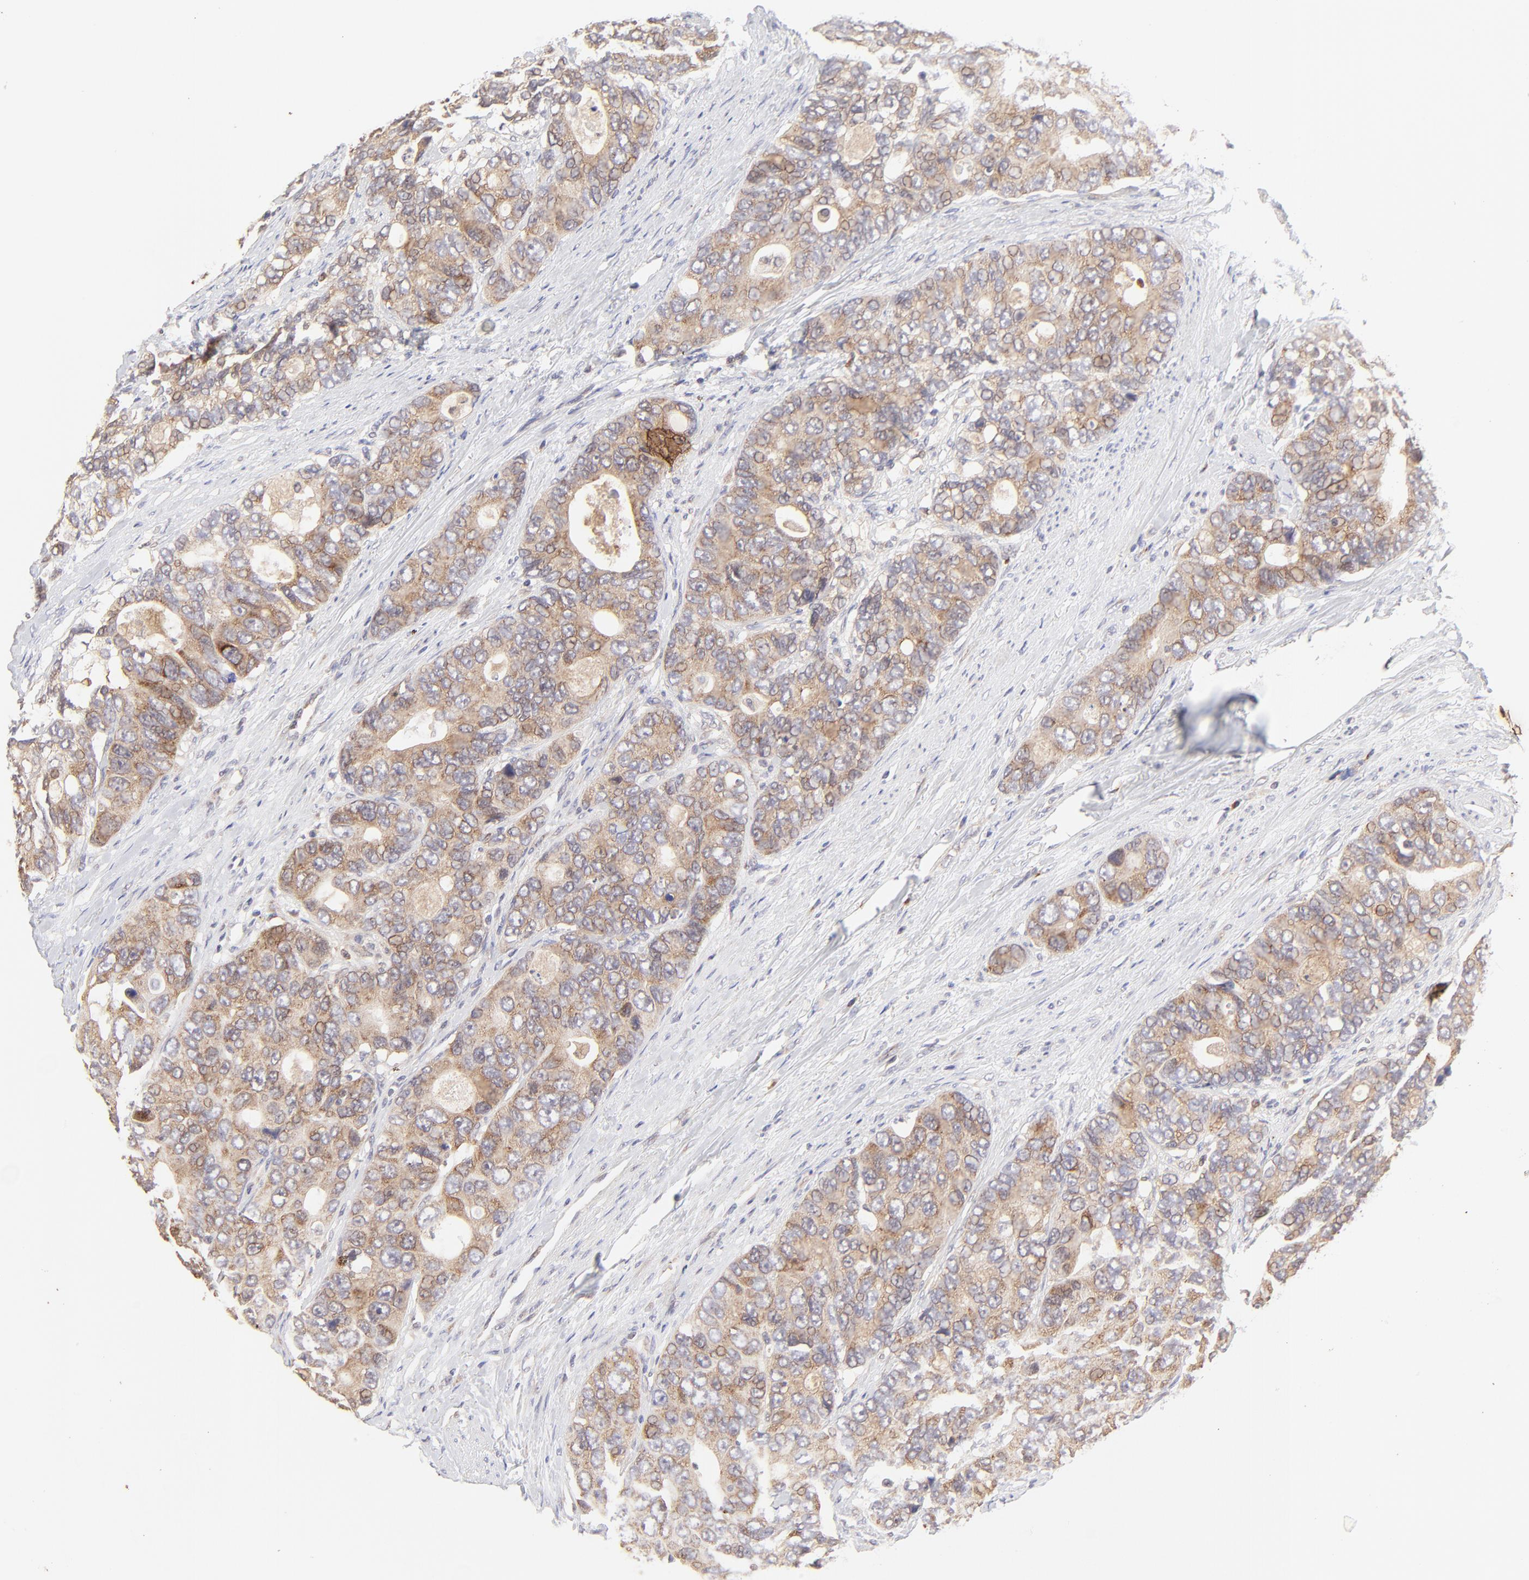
{"staining": {"intensity": "moderate", "quantity": ">75%", "location": "cytoplasmic/membranous"}, "tissue": "colorectal cancer", "cell_type": "Tumor cells", "image_type": "cancer", "snomed": [{"axis": "morphology", "description": "Adenocarcinoma, NOS"}, {"axis": "topography", "description": "Rectum"}], "caption": "The immunohistochemical stain labels moderate cytoplasmic/membranous staining in tumor cells of colorectal cancer tissue. The protein of interest is shown in brown color, while the nuclei are stained blue.", "gene": "TNRC6B", "patient": {"sex": "female", "age": 67}}